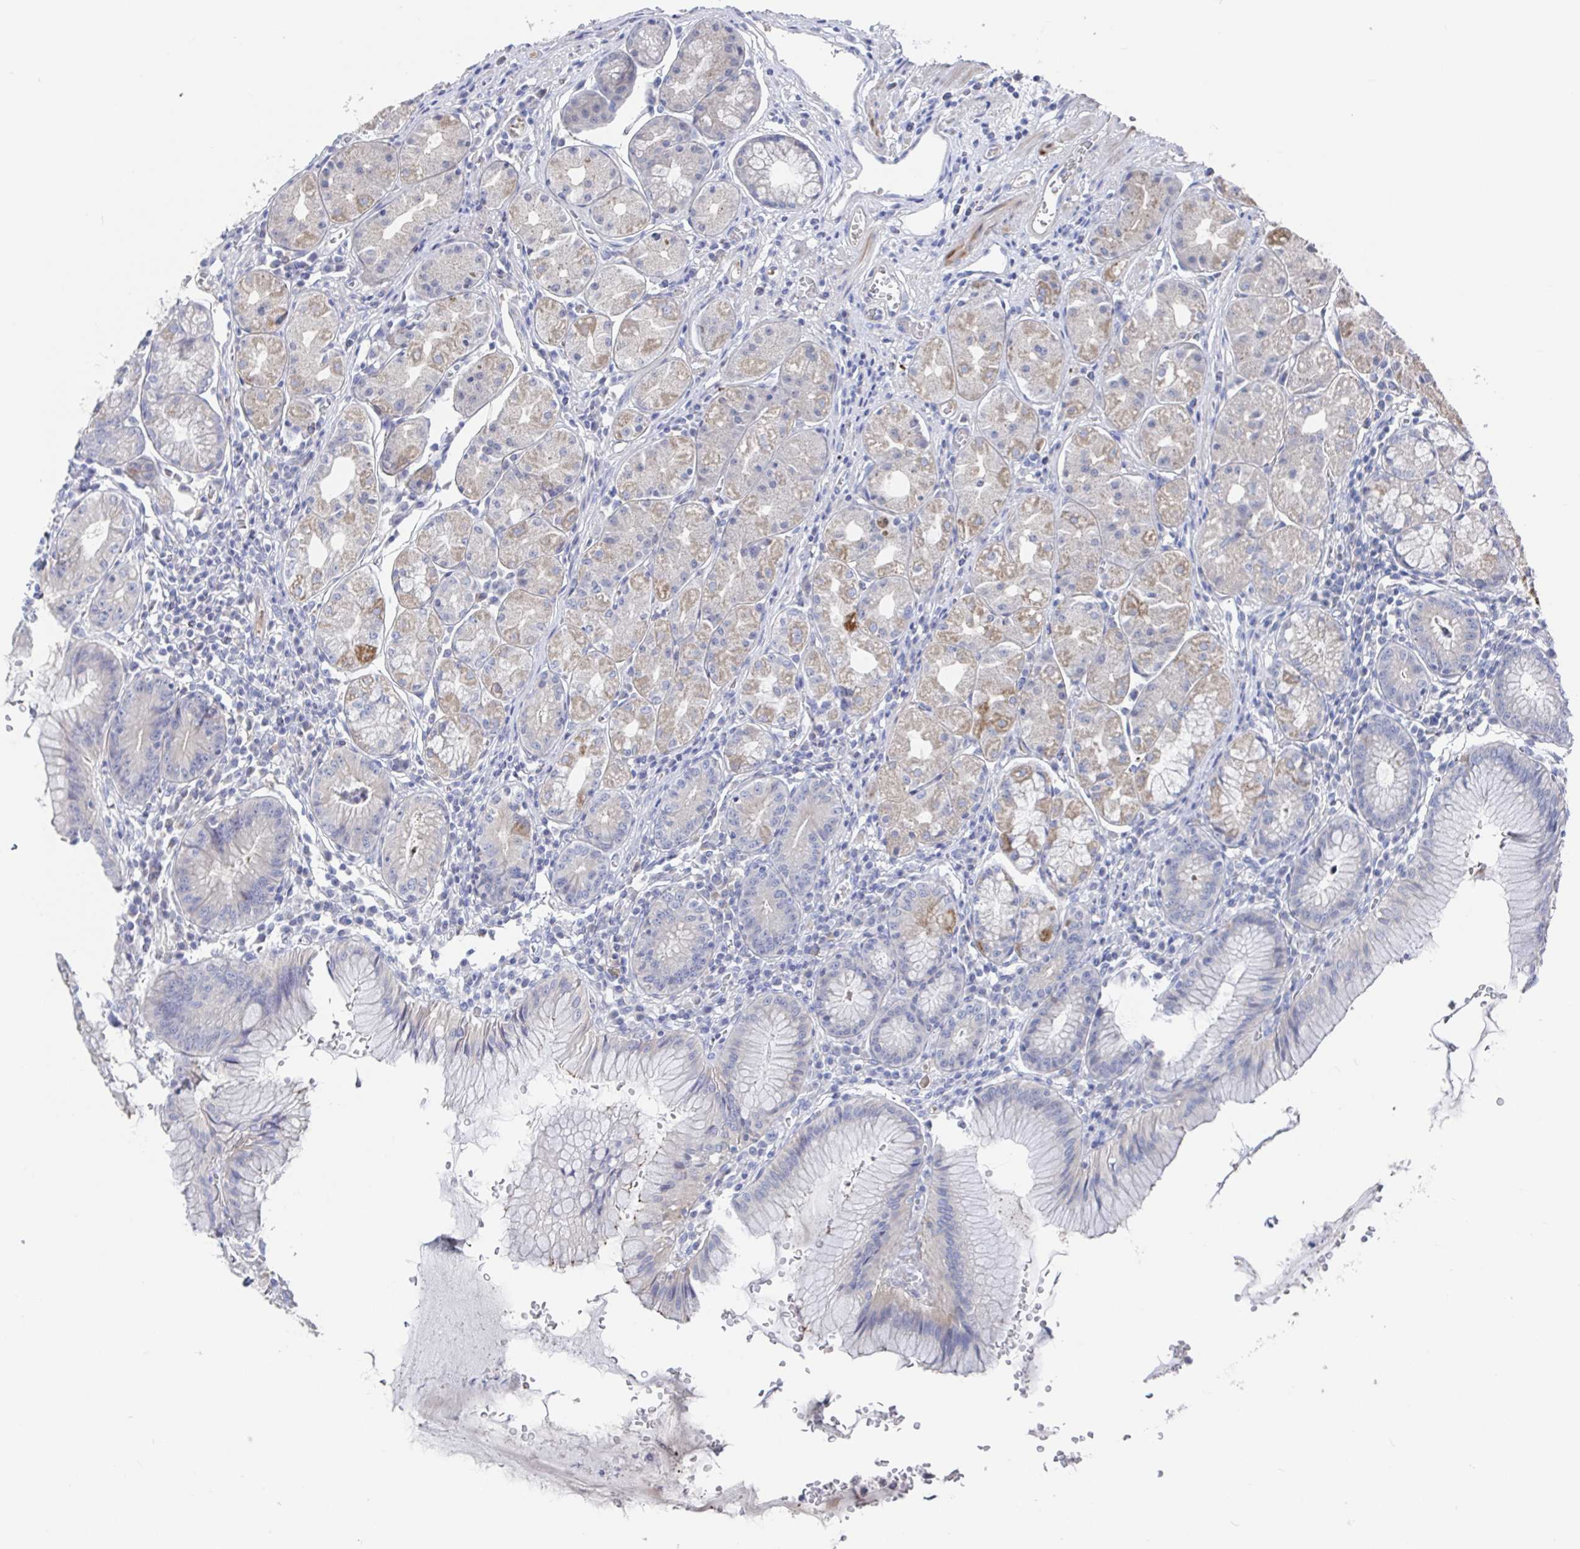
{"staining": {"intensity": "strong", "quantity": "<25%", "location": "cytoplasmic/membranous"}, "tissue": "stomach", "cell_type": "Glandular cells", "image_type": "normal", "snomed": [{"axis": "morphology", "description": "Normal tissue, NOS"}, {"axis": "topography", "description": "Stomach"}], "caption": "This micrograph reveals IHC staining of unremarkable human stomach, with medium strong cytoplasmic/membranous expression in approximately <25% of glandular cells.", "gene": "GPR148", "patient": {"sex": "male", "age": 55}}